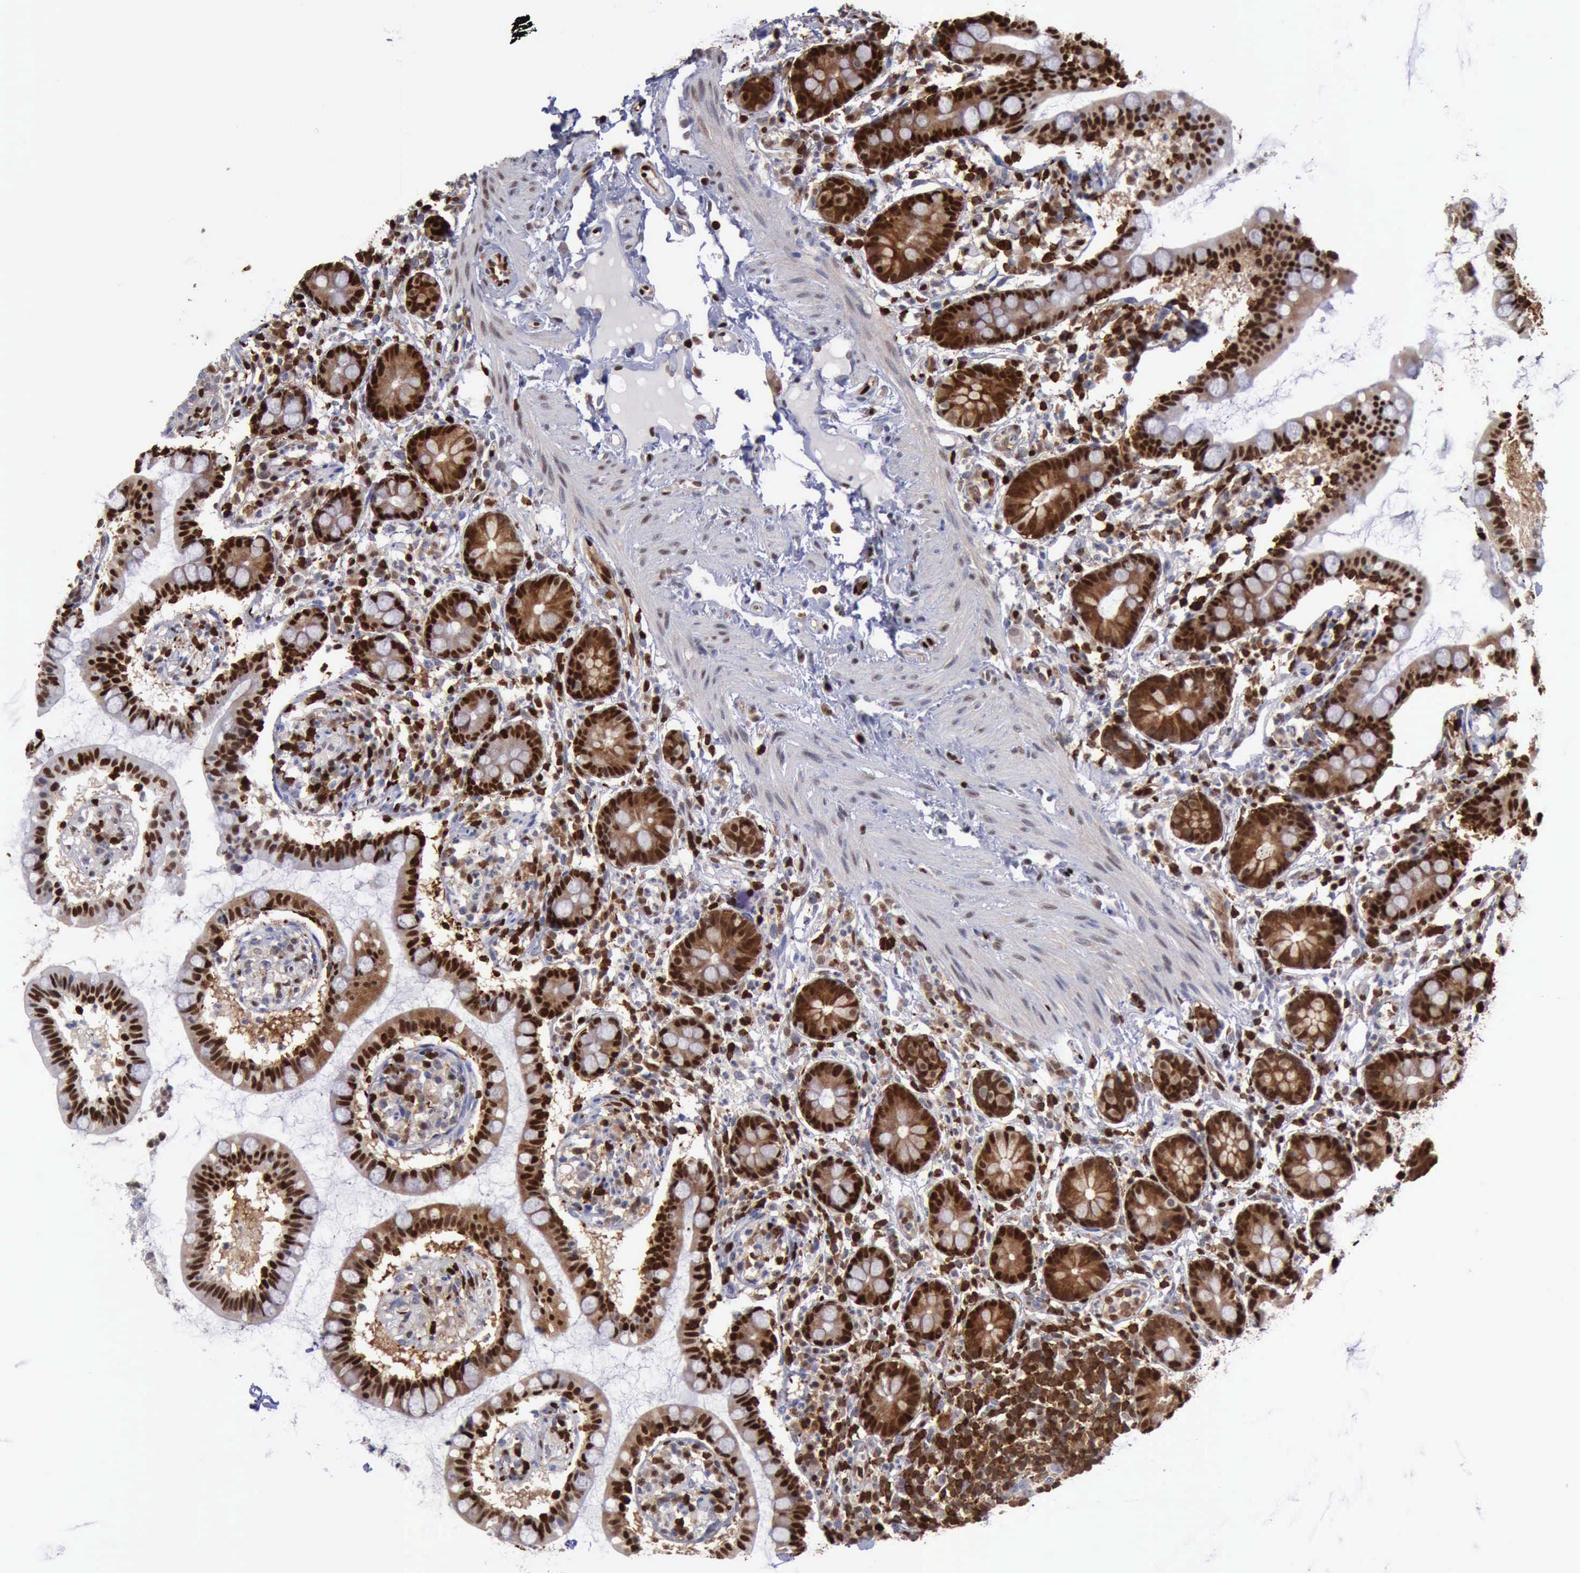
{"staining": {"intensity": "strong", "quantity": ">75%", "location": "cytoplasmic/membranous,nuclear"}, "tissue": "small intestine", "cell_type": "Glandular cells", "image_type": "normal", "snomed": [{"axis": "morphology", "description": "Normal tissue, NOS"}, {"axis": "topography", "description": "Small intestine"}], "caption": "Strong cytoplasmic/membranous,nuclear protein expression is seen in about >75% of glandular cells in small intestine. The staining is performed using DAB brown chromogen to label protein expression. The nuclei are counter-stained blue using hematoxylin.", "gene": "PDCD4", "patient": {"sex": "female", "age": 61}}